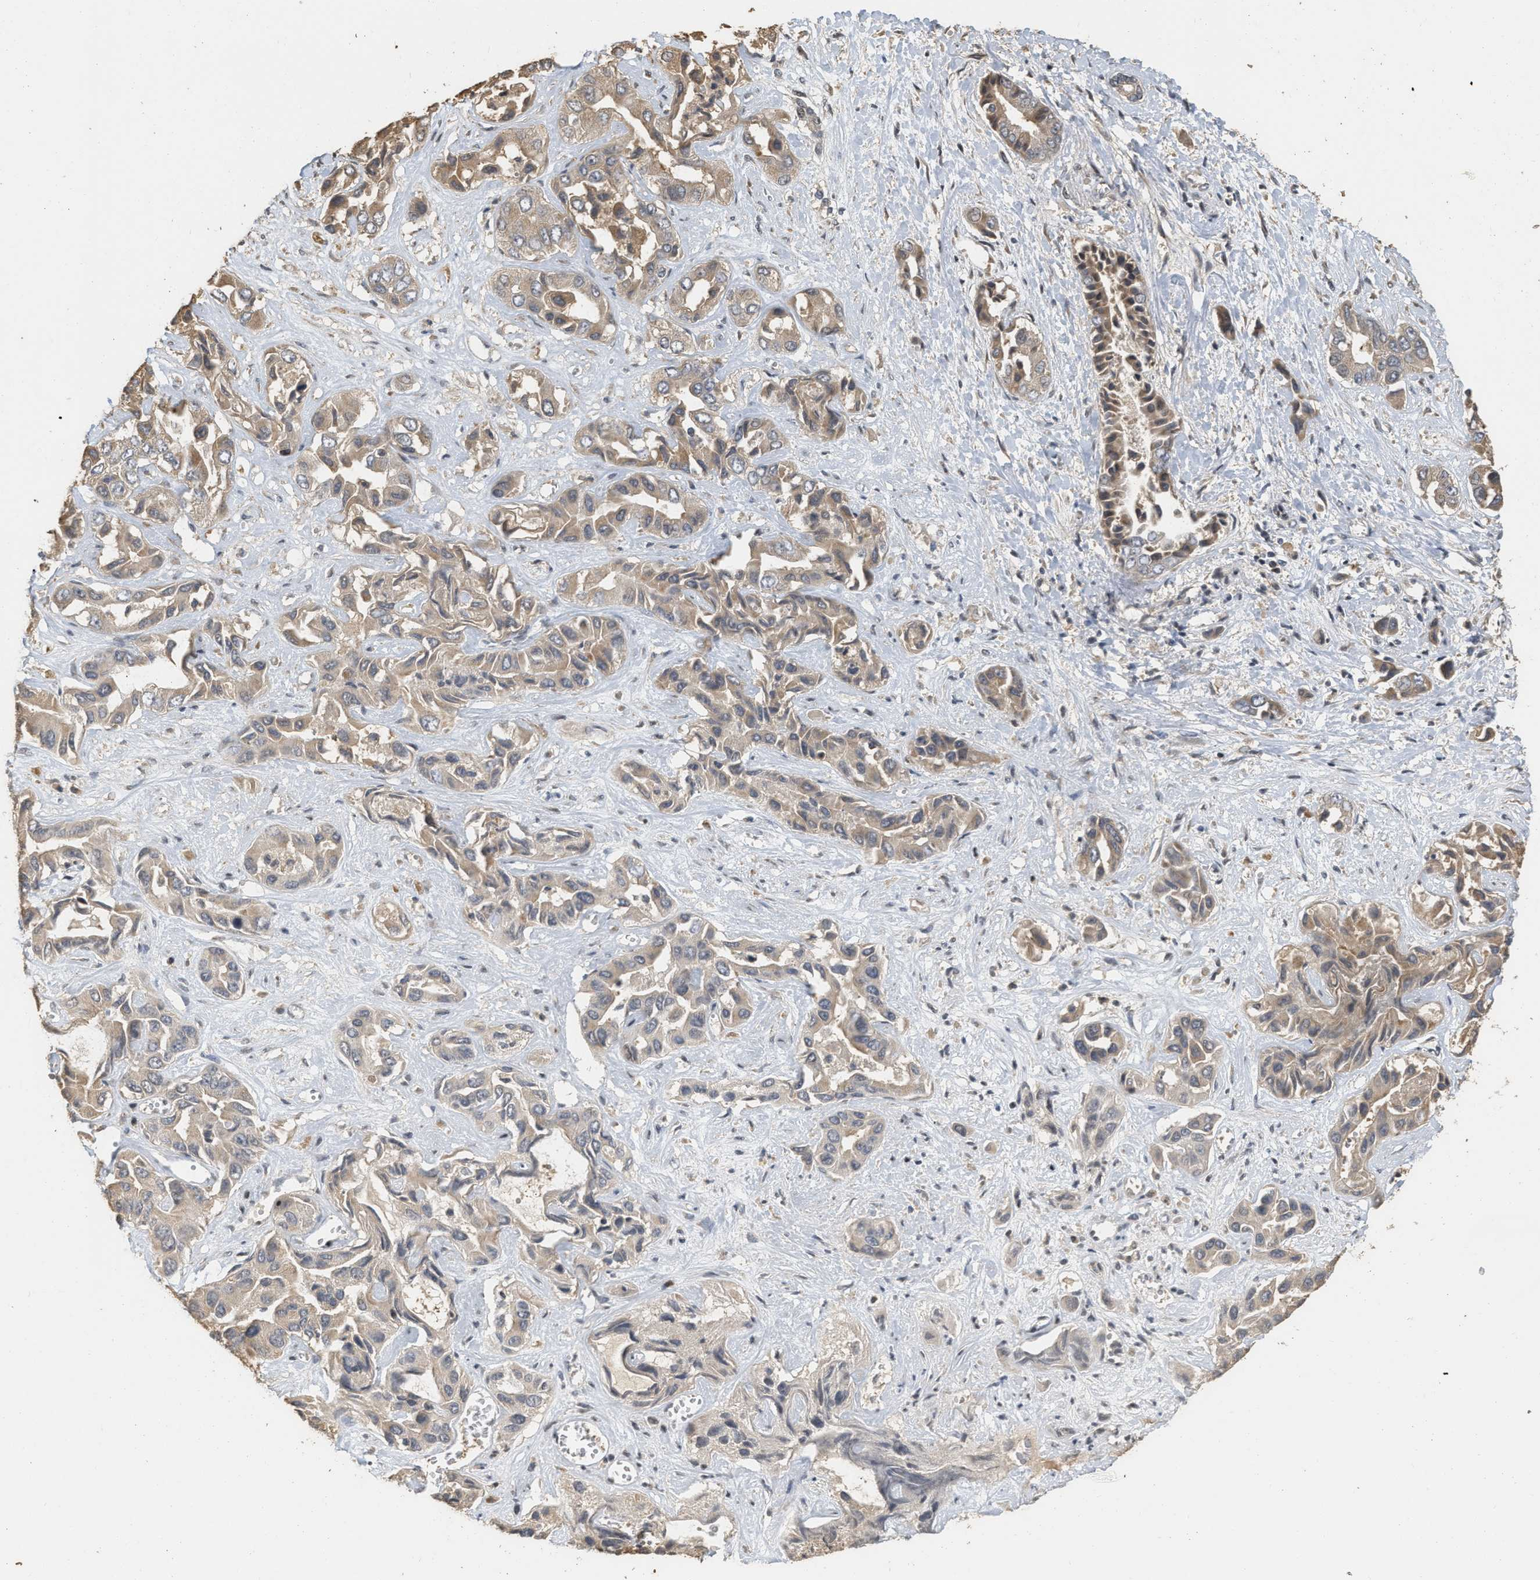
{"staining": {"intensity": "weak", "quantity": ">75%", "location": "cytoplasmic/membranous"}, "tissue": "liver cancer", "cell_type": "Tumor cells", "image_type": "cancer", "snomed": [{"axis": "morphology", "description": "Cholangiocarcinoma"}, {"axis": "topography", "description": "Liver"}], "caption": "Immunohistochemistry staining of liver cancer (cholangiocarcinoma), which displays low levels of weak cytoplasmic/membranous expression in approximately >75% of tumor cells indicating weak cytoplasmic/membranous protein staining. The staining was performed using DAB (3,3'-diaminobenzidine) (brown) for protein detection and nuclei were counterstained in hematoxylin (blue).", "gene": "NCS1", "patient": {"sex": "female", "age": 52}}